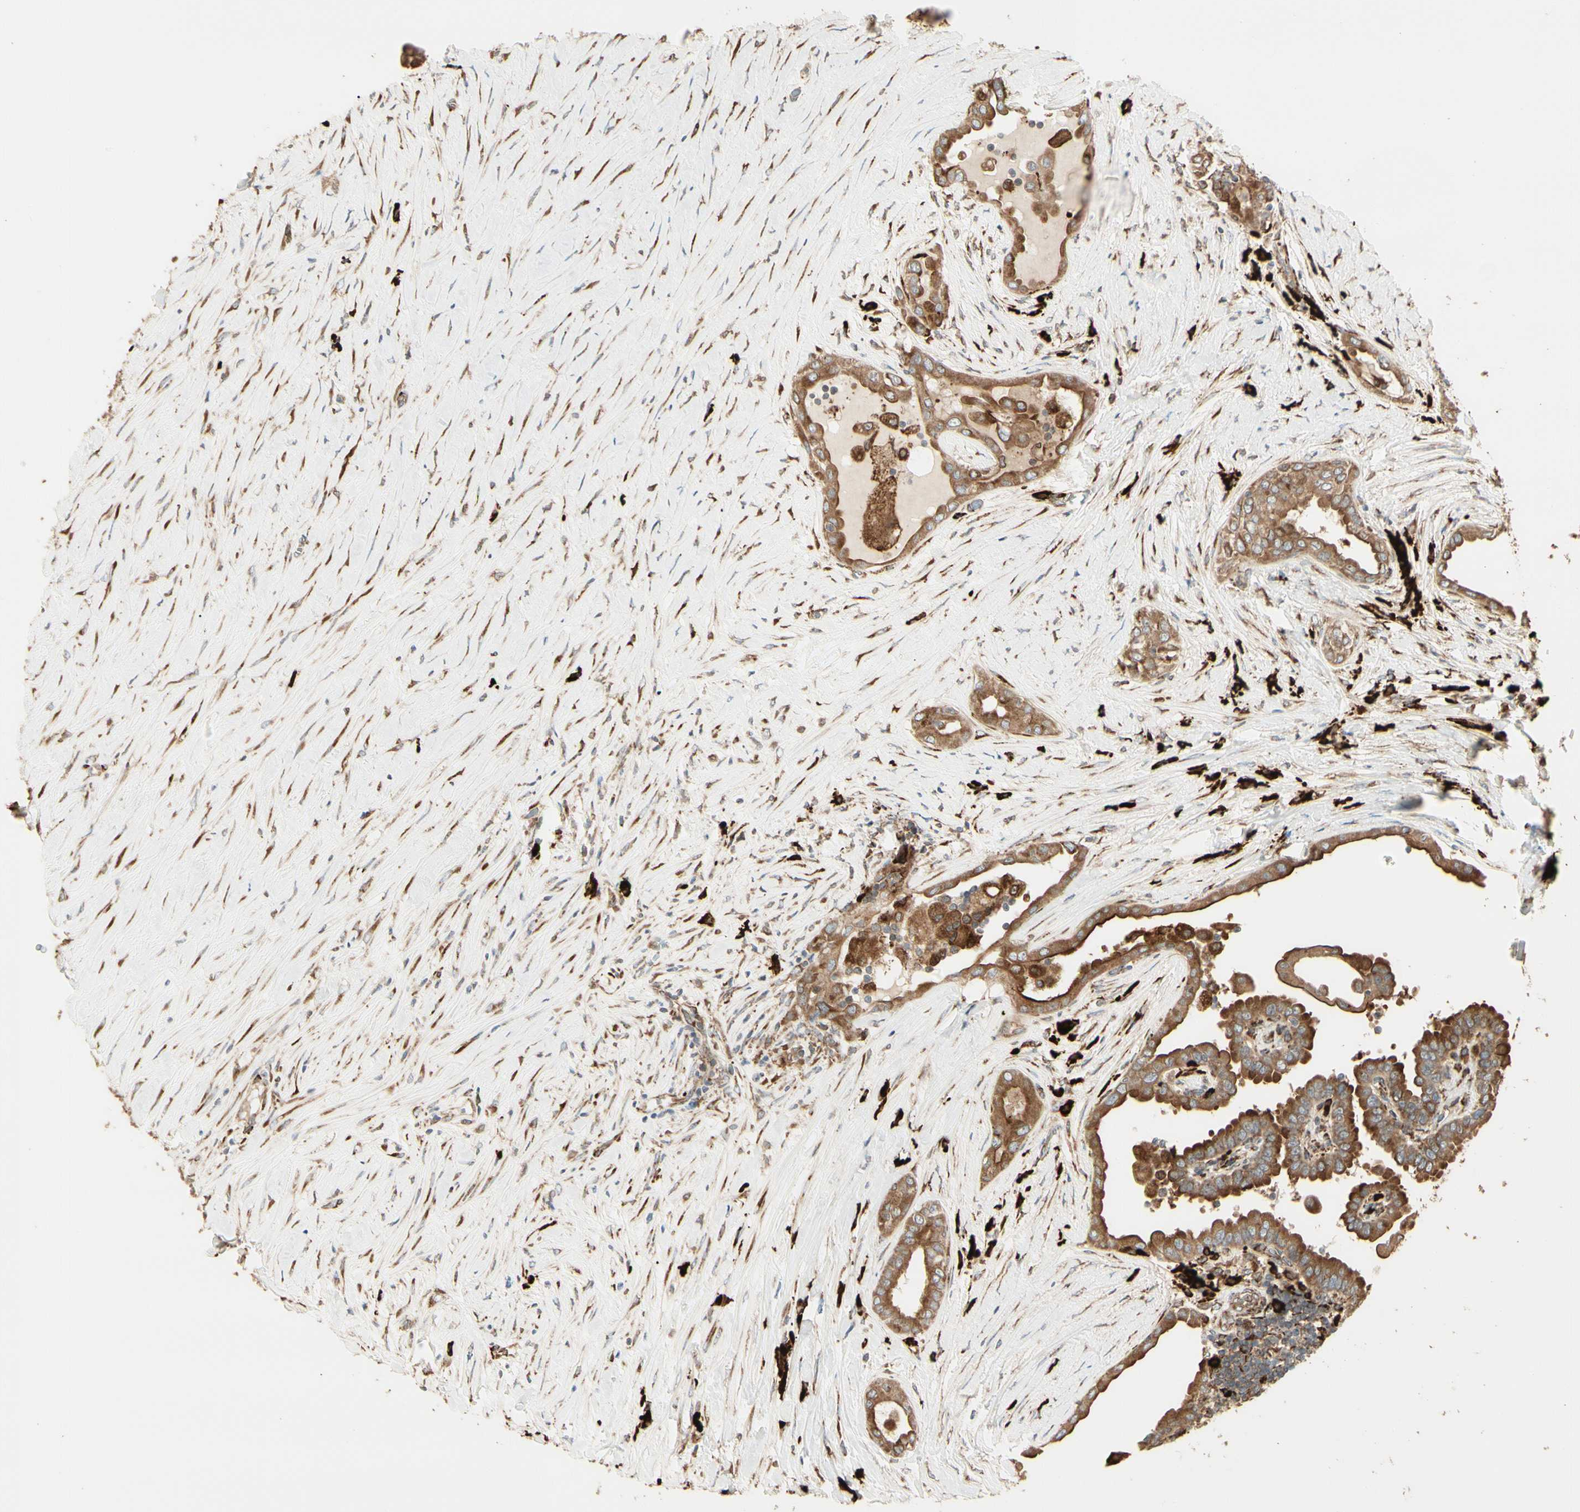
{"staining": {"intensity": "strong", "quantity": ">75%", "location": "cytoplasmic/membranous"}, "tissue": "thyroid cancer", "cell_type": "Tumor cells", "image_type": "cancer", "snomed": [{"axis": "morphology", "description": "Papillary adenocarcinoma, NOS"}, {"axis": "topography", "description": "Thyroid gland"}], "caption": "Immunohistochemical staining of human thyroid cancer (papillary adenocarcinoma) shows high levels of strong cytoplasmic/membranous protein staining in about >75% of tumor cells. (DAB (3,3'-diaminobenzidine) IHC, brown staining for protein, blue staining for nuclei).", "gene": "HSP90B1", "patient": {"sex": "male", "age": 33}}